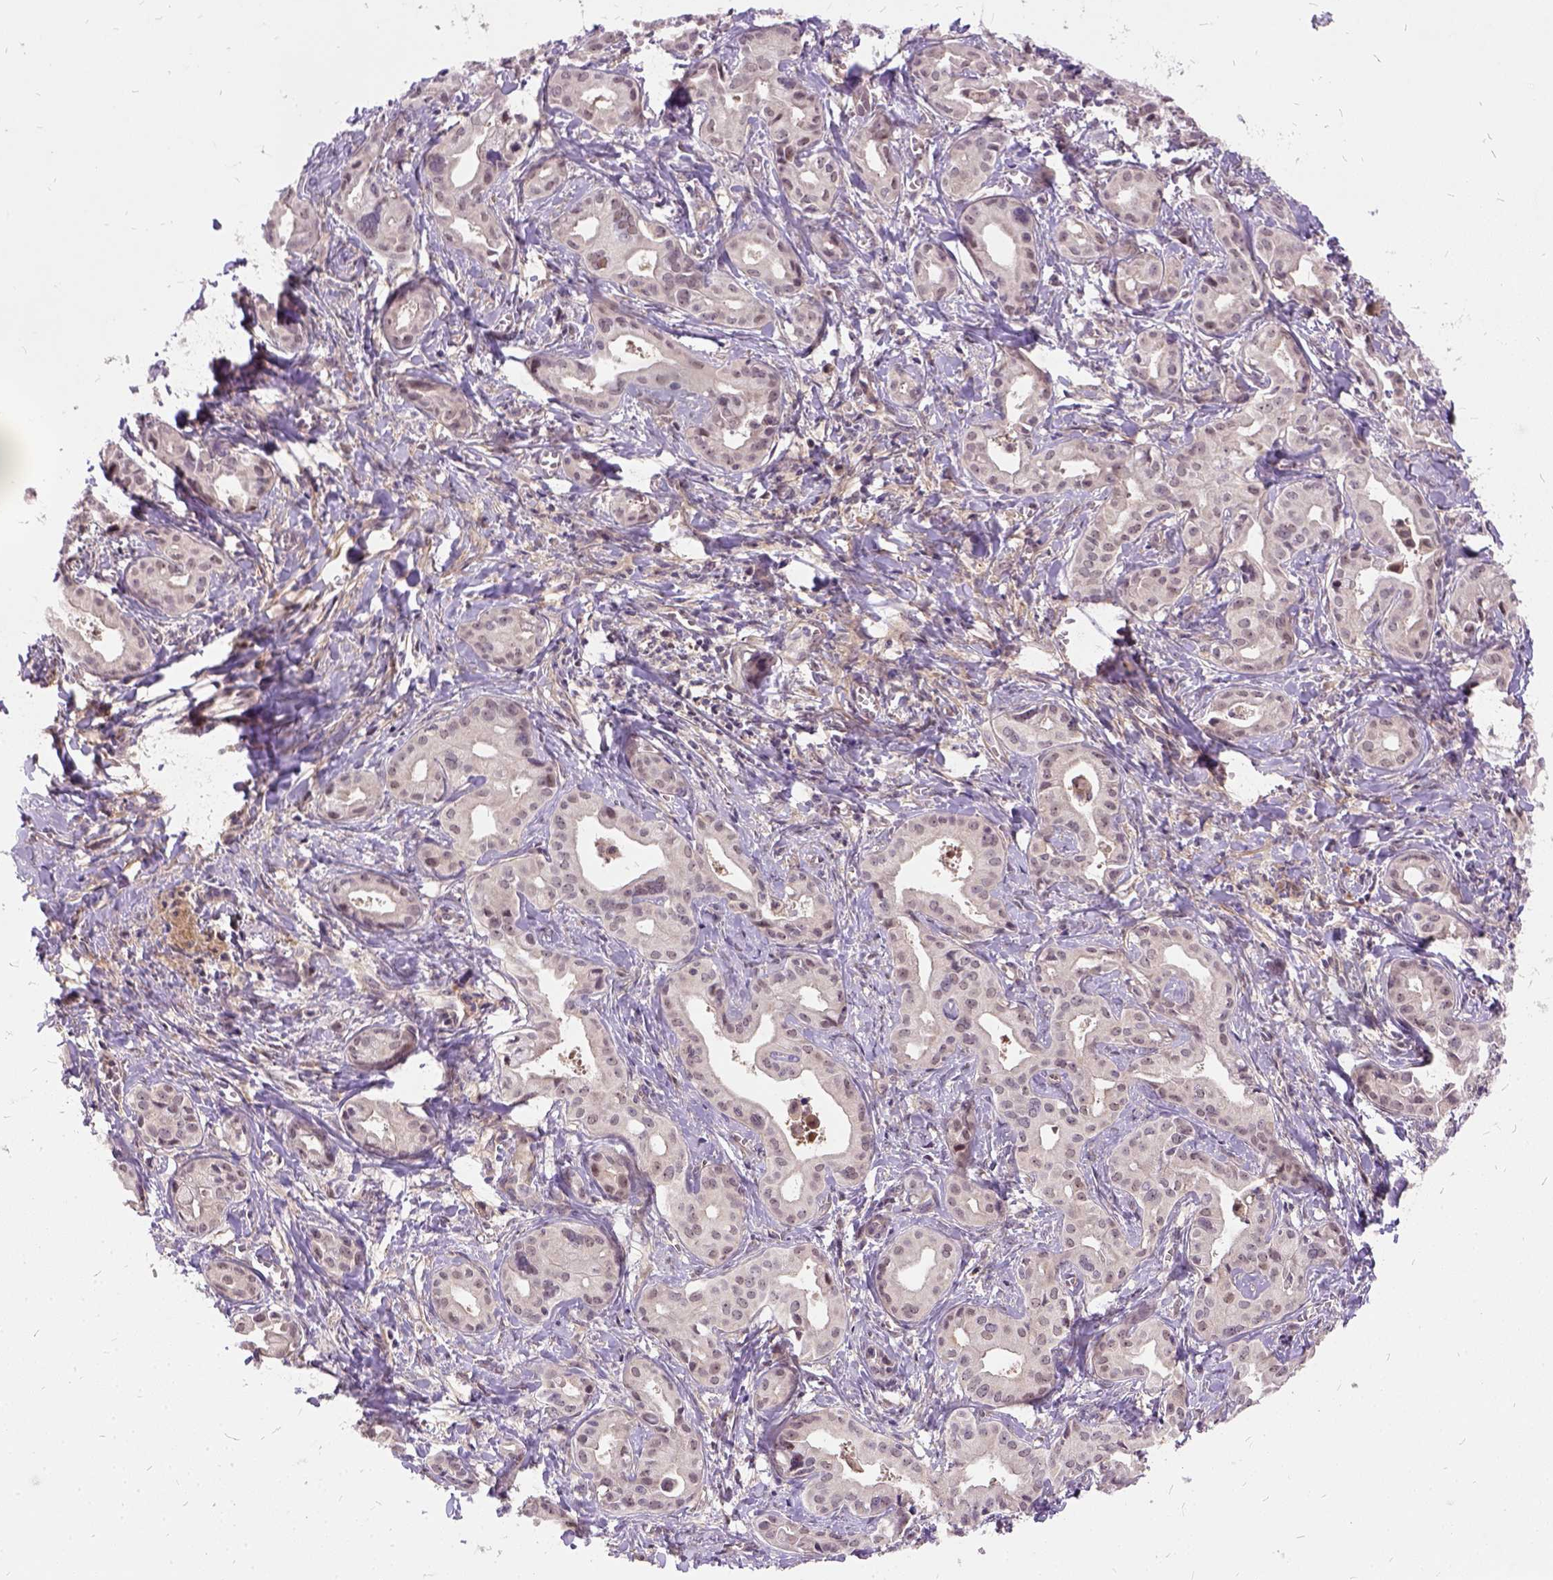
{"staining": {"intensity": "negative", "quantity": "none", "location": "none"}, "tissue": "liver cancer", "cell_type": "Tumor cells", "image_type": "cancer", "snomed": [{"axis": "morphology", "description": "Cholangiocarcinoma"}, {"axis": "topography", "description": "Liver"}], "caption": "The image displays no staining of tumor cells in liver cancer (cholangiocarcinoma).", "gene": "ILRUN", "patient": {"sex": "female", "age": 65}}